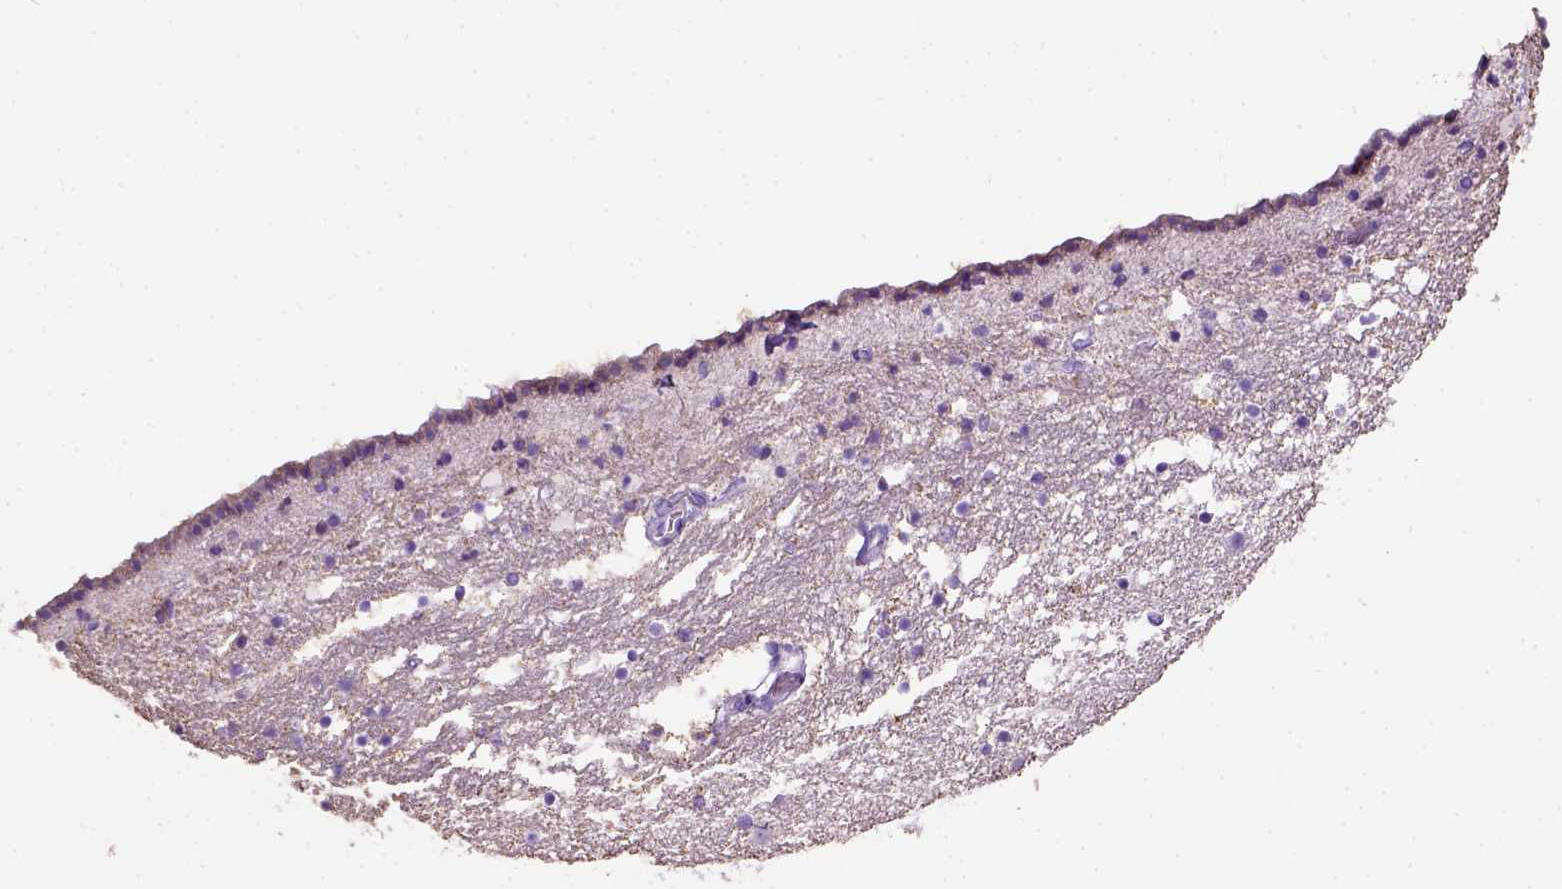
{"staining": {"intensity": "weak", "quantity": "<25%", "location": "cytoplasmic/membranous"}, "tissue": "caudate", "cell_type": "Glial cells", "image_type": "normal", "snomed": [{"axis": "morphology", "description": "Normal tissue, NOS"}, {"axis": "topography", "description": "Lateral ventricle wall"}], "caption": "DAB immunohistochemical staining of benign caudate exhibits no significant expression in glial cells.", "gene": "CFAP54", "patient": {"sex": "female", "age": 42}}